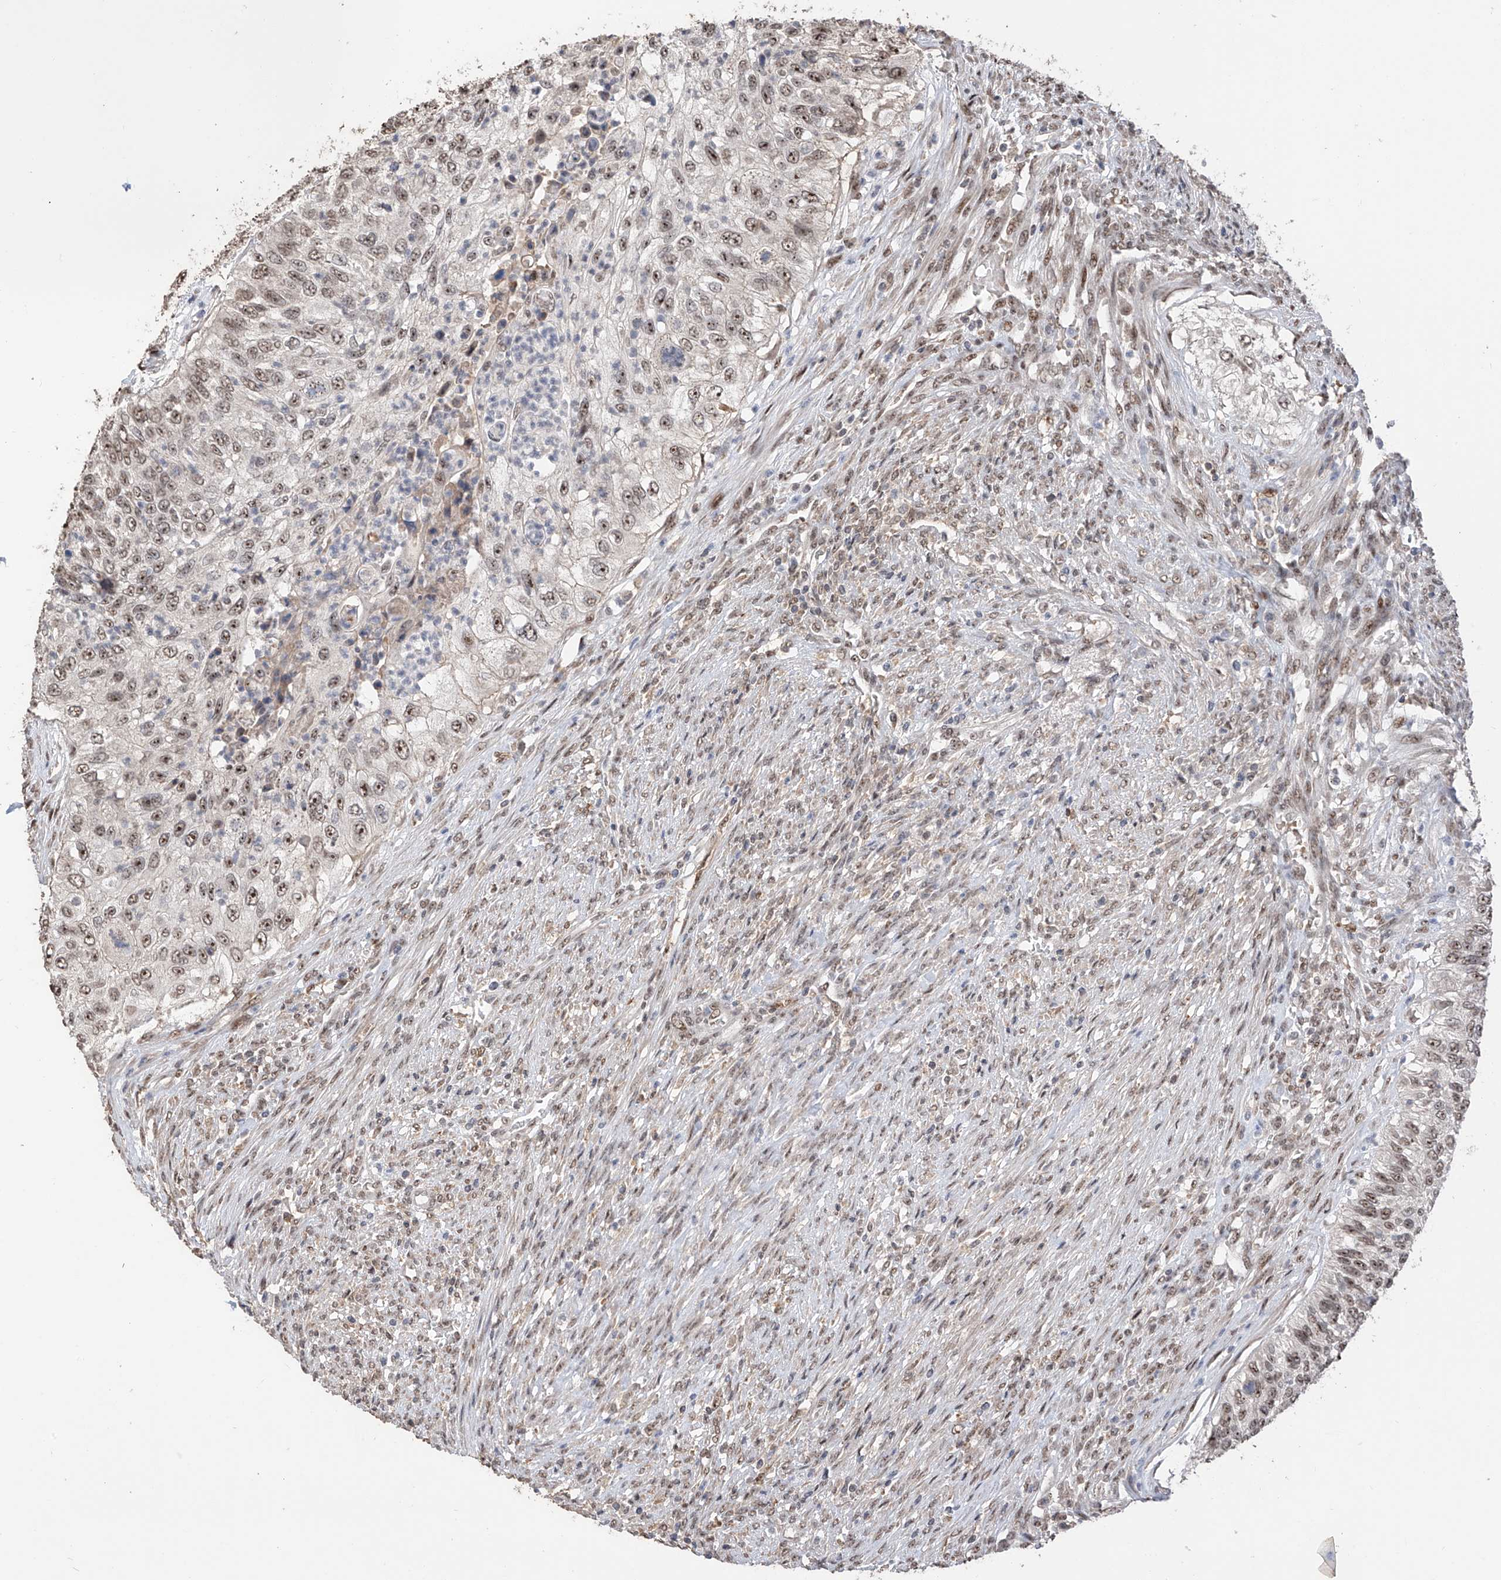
{"staining": {"intensity": "weak", "quantity": ">75%", "location": "nuclear"}, "tissue": "urothelial cancer", "cell_type": "Tumor cells", "image_type": "cancer", "snomed": [{"axis": "morphology", "description": "Urothelial carcinoma, High grade"}, {"axis": "topography", "description": "Urinary bladder"}], "caption": "Immunohistochemical staining of human urothelial cancer exhibits low levels of weak nuclear protein positivity in about >75% of tumor cells. The protein of interest is stained brown, and the nuclei are stained in blue (DAB (3,3'-diaminobenzidine) IHC with brightfield microscopy, high magnification).", "gene": "C1orf131", "patient": {"sex": "female", "age": 60}}